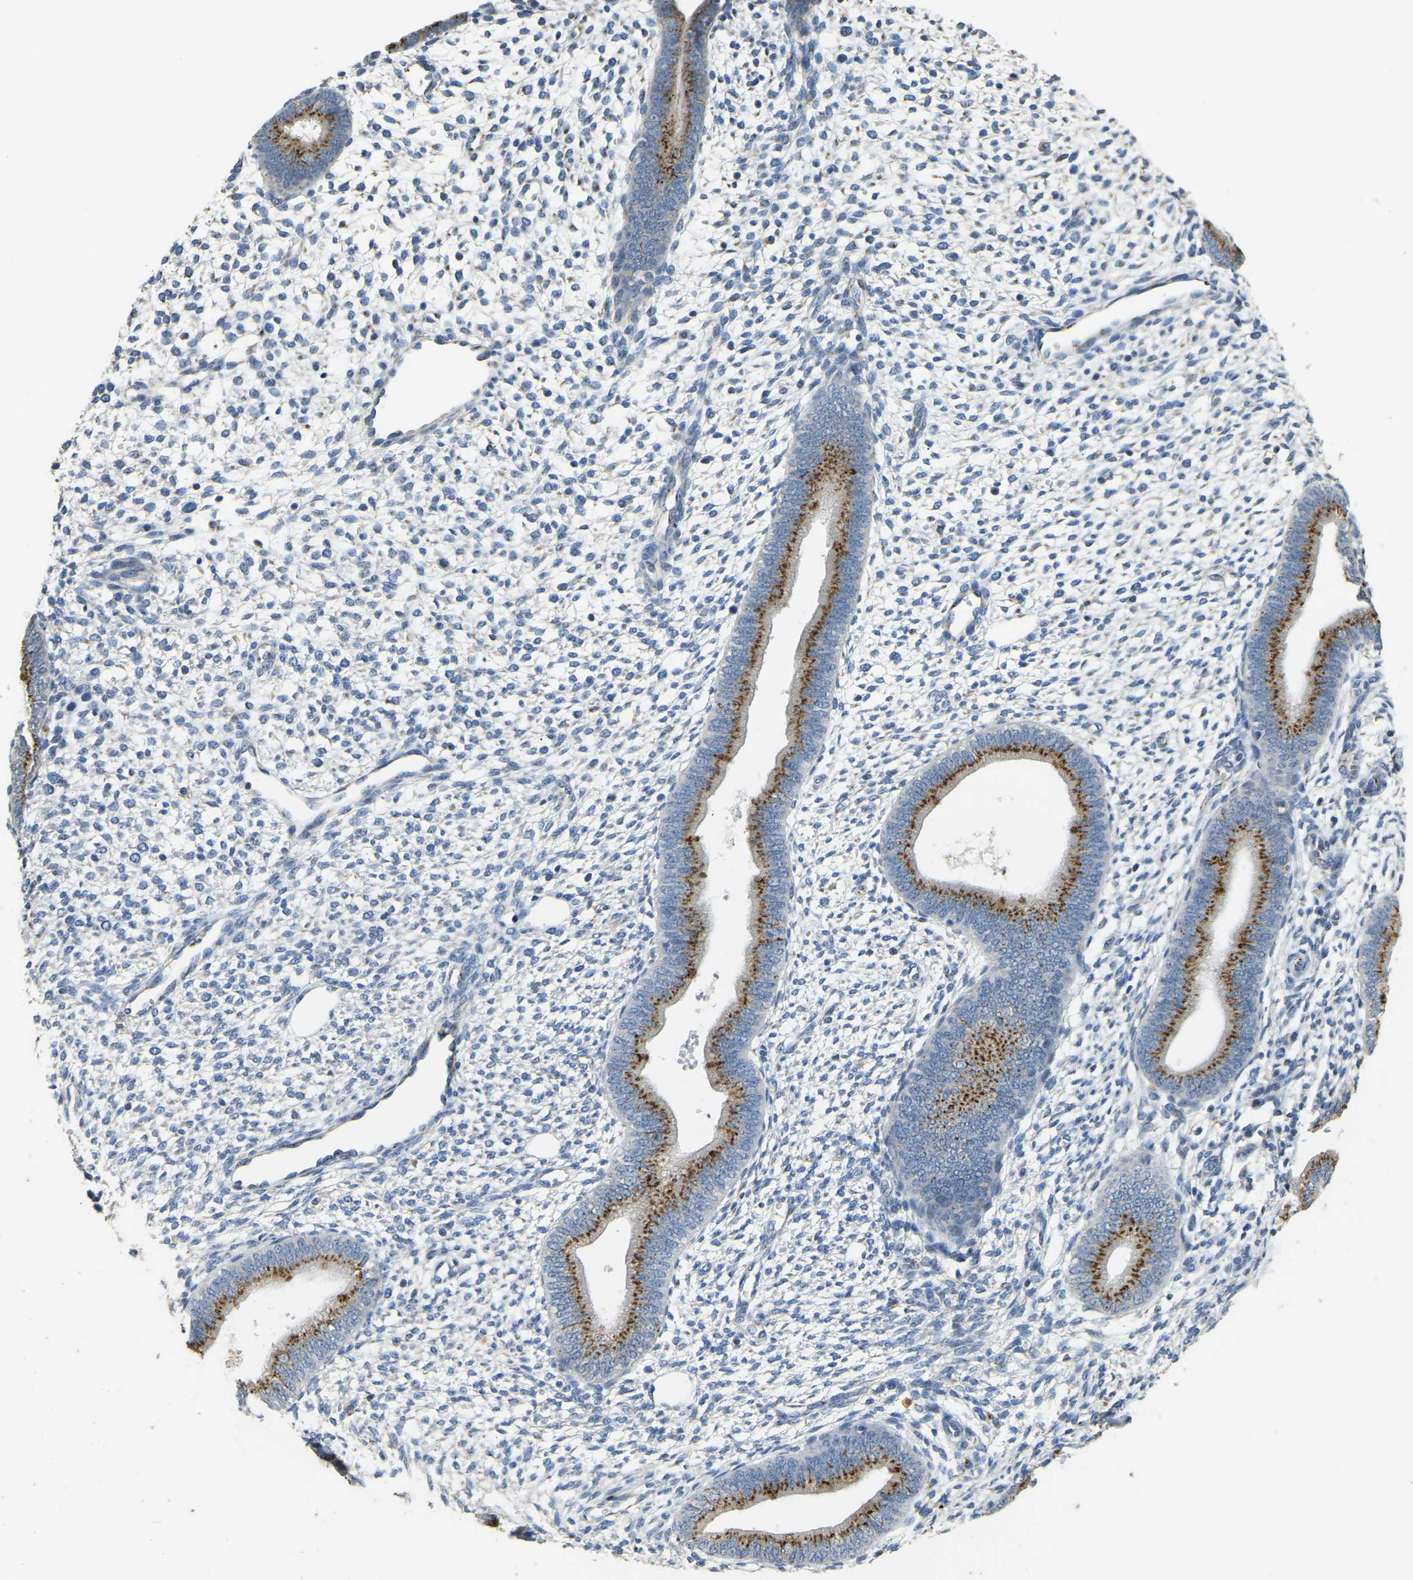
{"staining": {"intensity": "negative", "quantity": "none", "location": "none"}, "tissue": "endometrium", "cell_type": "Cells in endometrial stroma", "image_type": "normal", "snomed": [{"axis": "morphology", "description": "Normal tissue, NOS"}, {"axis": "topography", "description": "Endometrium"}], "caption": "IHC of benign human endometrium shows no expression in cells in endometrial stroma. (DAB (3,3'-diaminobenzidine) immunohistochemistry visualized using brightfield microscopy, high magnification).", "gene": "FAM174A", "patient": {"sex": "female", "age": 46}}